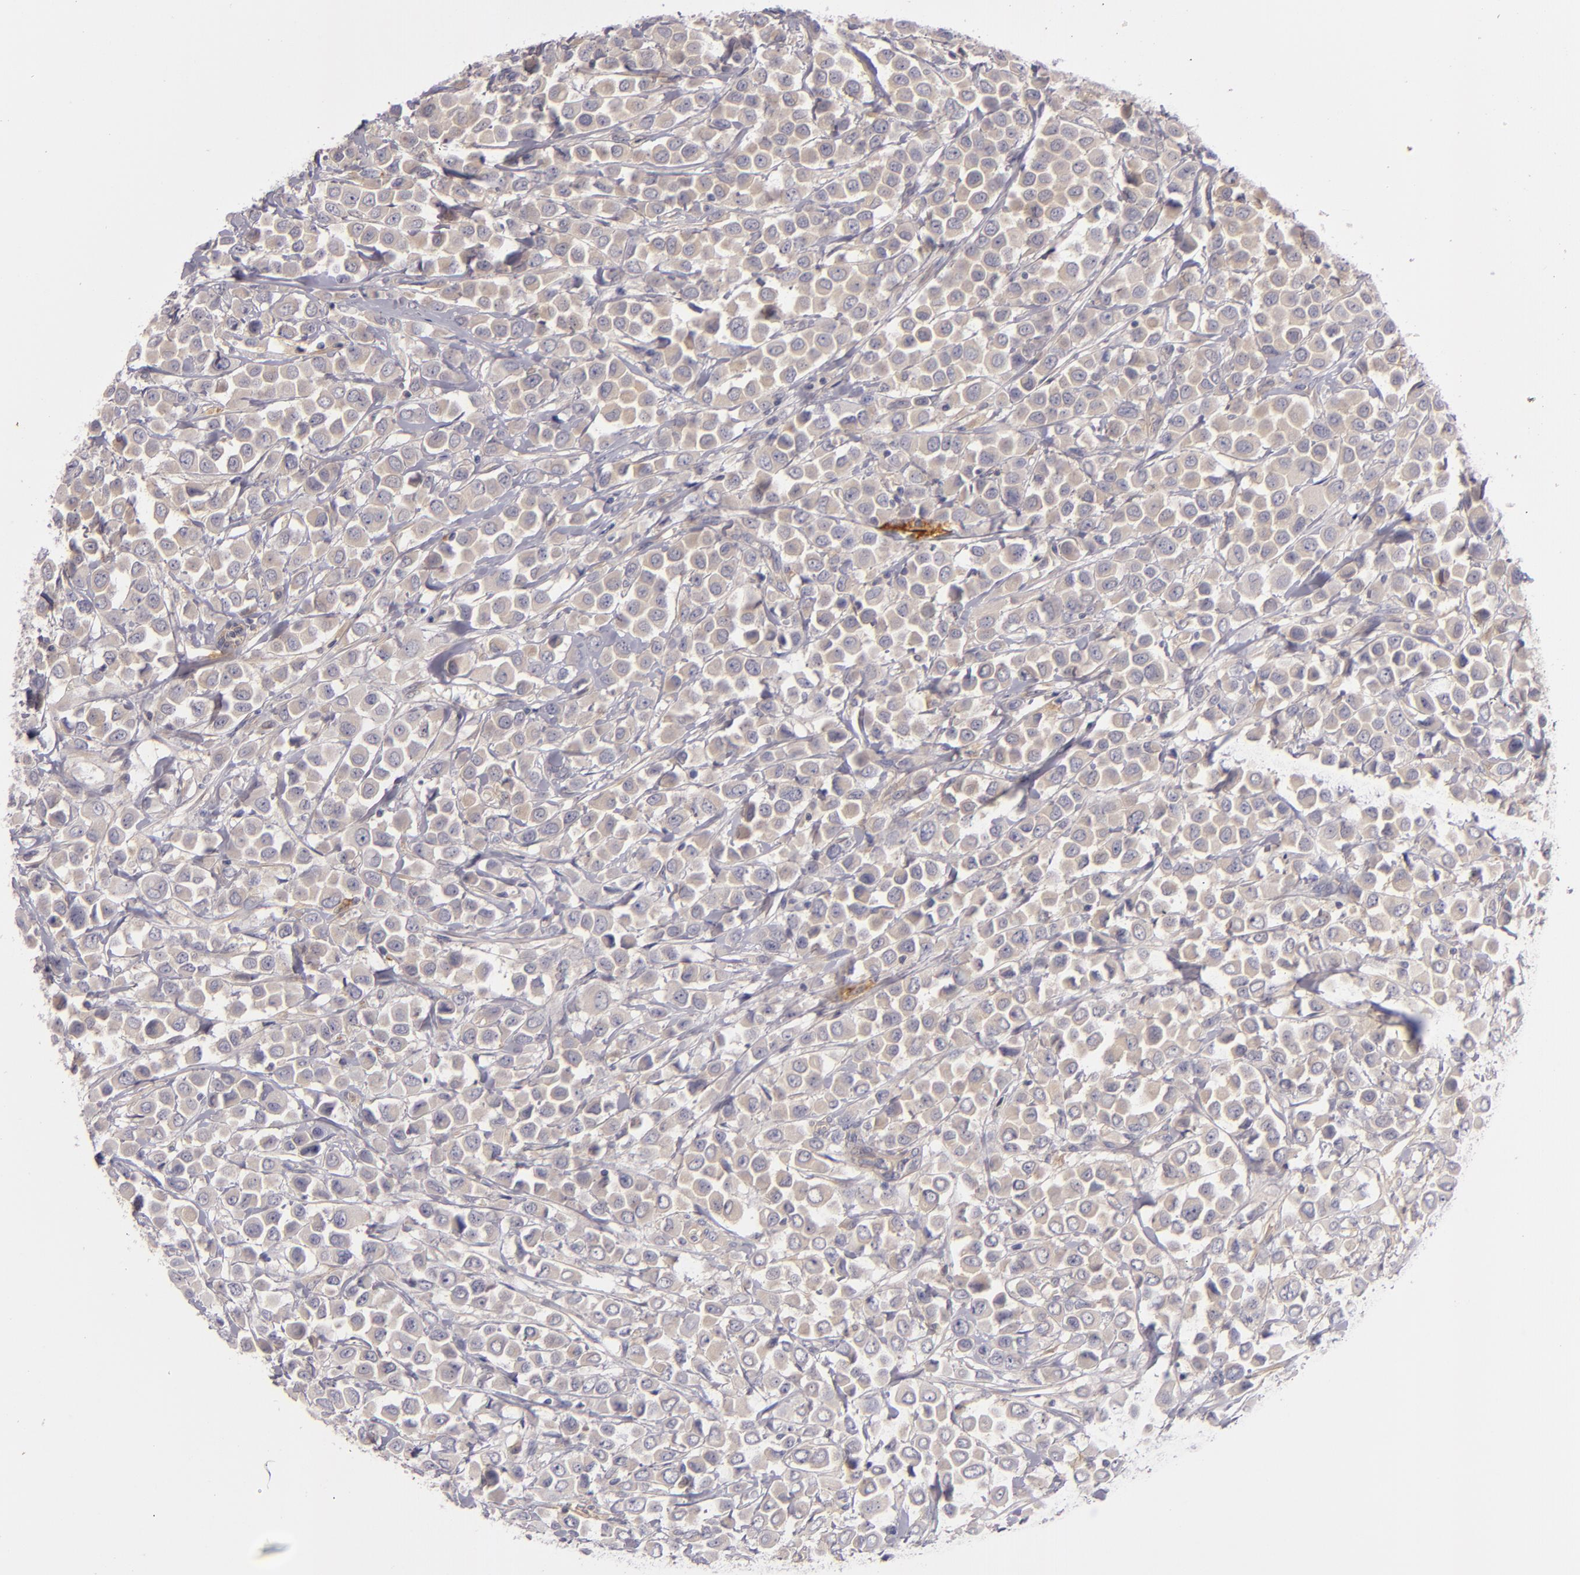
{"staining": {"intensity": "weak", "quantity": ">75%", "location": "cytoplasmic/membranous"}, "tissue": "breast cancer", "cell_type": "Tumor cells", "image_type": "cancer", "snomed": [{"axis": "morphology", "description": "Duct carcinoma"}, {"axis": "topography", "description": "Breast"}], "caption": "Immunohistochemistry (IHC) micrograph of human infiltrating ductal carcinoma (breast) stained for a protein (brown), which displays low levels of weak cytoplasmic/membranous expression in approximately >75% of tumor cells.", "gene": "CD83", "patient": {"sex": "female", "age": 61}}